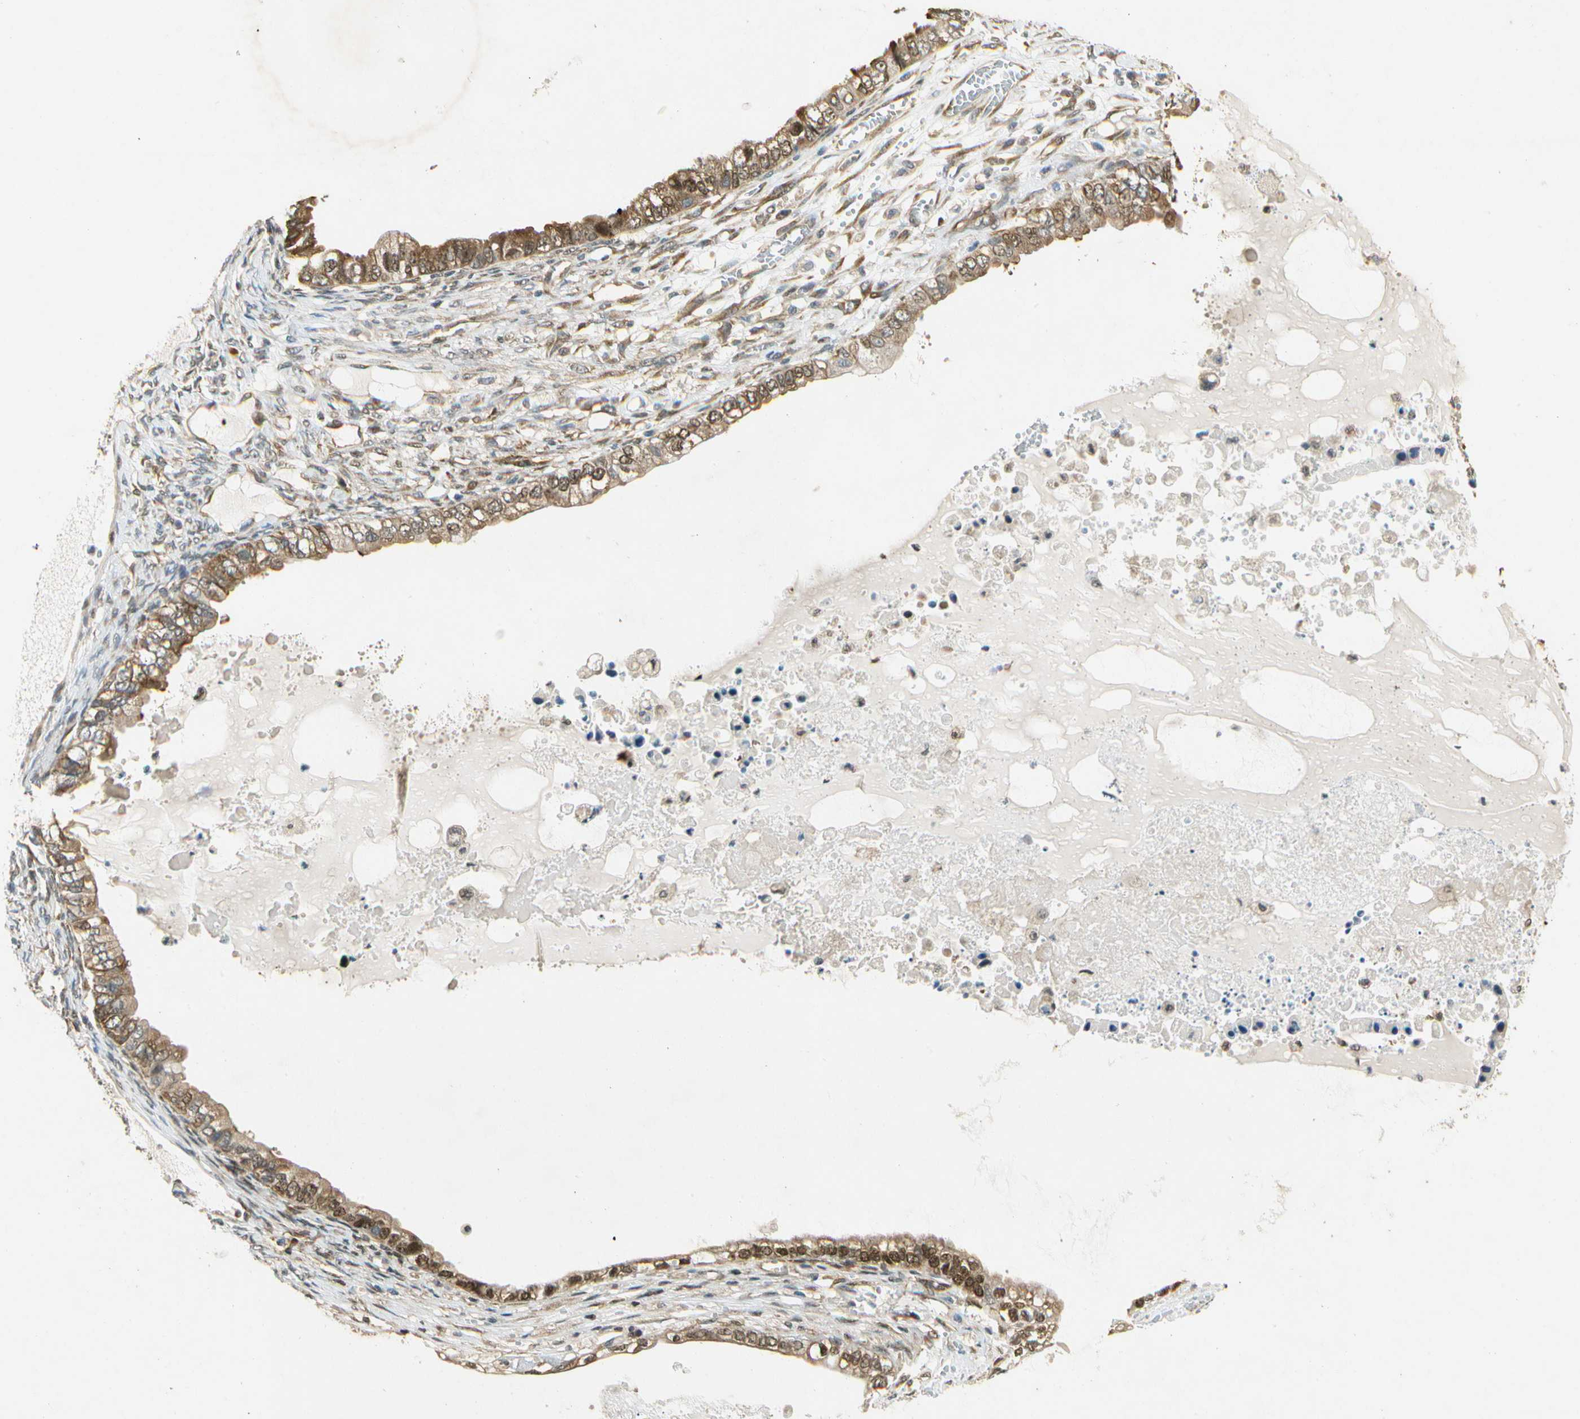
{"staining": {"intensity": "moderate", "quantity": ">75%", "location": "cytoplasmic/membranous"}, "tissue": "ovarian cancer", "cell_type": "Tumor cells", "image_type": "cancer", "snomed": [{"axis": "morphology", "description": "Cystadenocarcinoma, mucinous, NOS"}, {"axis": "topography", "description": "Ovary"}], "caption": "Mucinous cystadenocarcinoma (ovarian) was stained to show a protein in brown. There is medium levels of moderate cytoplasmic/membranous positivity in approximately >75% of tumor cells.", "gene": "EIF1AX", "patient": {"sex": "female", "age": 80}}